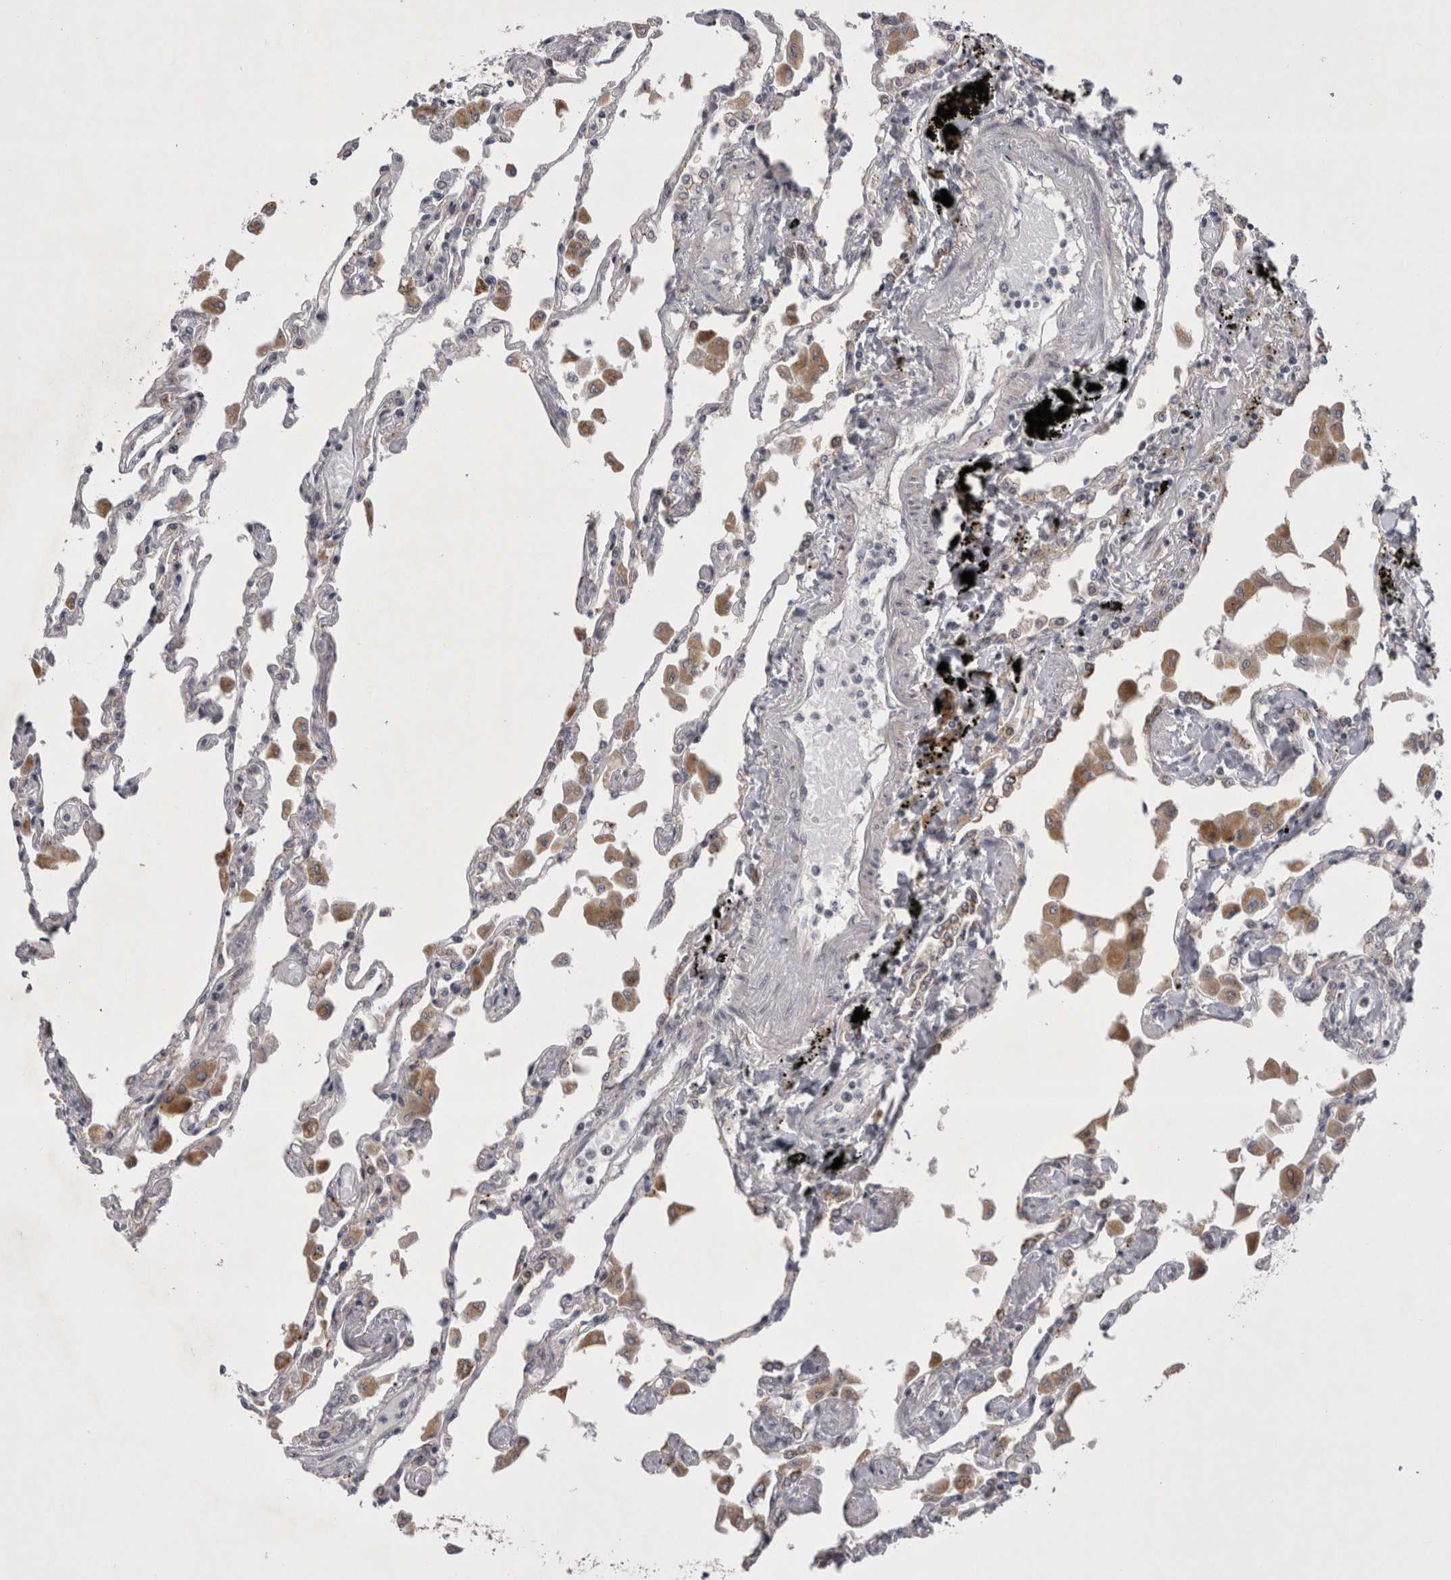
{"staining": {"intensity": "moderate", "quantity": "<25%", "location": "cytoplasmic/membranous"}, "tissue": "lung", "cell_type": "Alveolar cells", "image_type": "normal", "snomed": [{"axis": "morphology", "description": "Normal tissue, NOS"}, {"axis": "topography", "description": "Bronchus"}, {"axis": "topography", "description": "Lung"}], "caption": "Moderate cytoplasmic/membranous staining is appreciated in approximately <25% of alveolar cells in benign lung.", "gene": "NENF", "patient": {"sex": "female", "age": 49}}